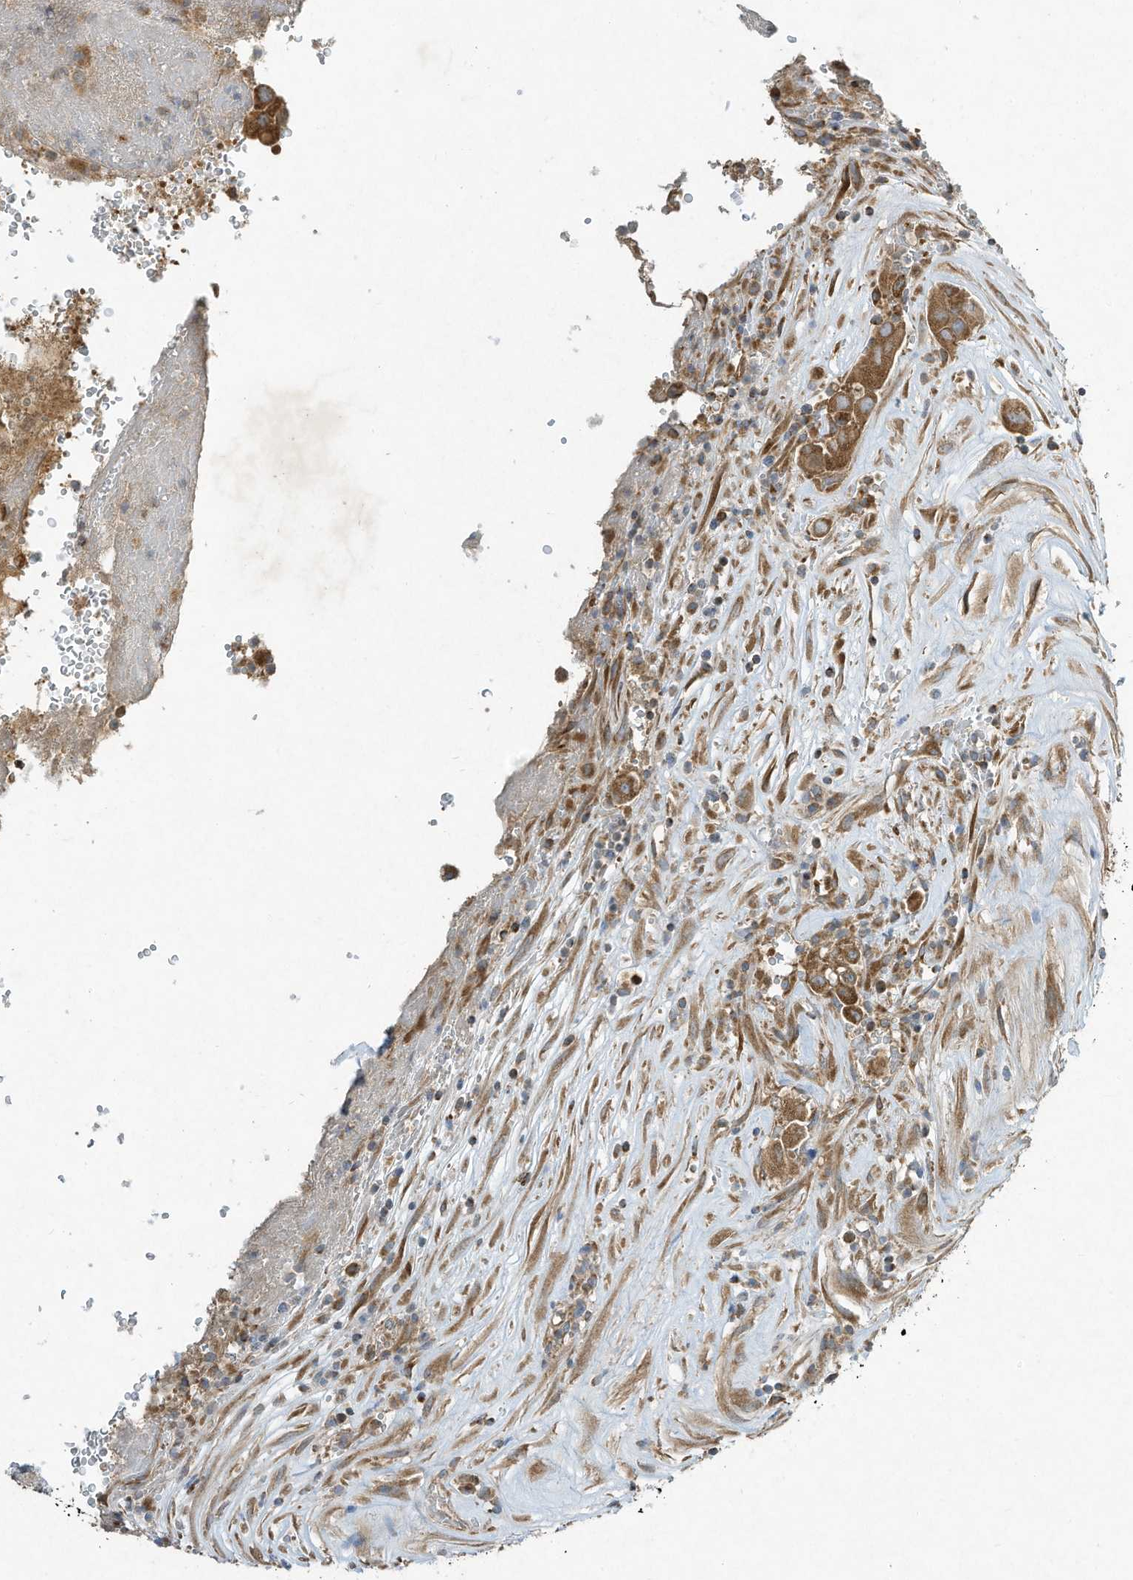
{"staining": {"intensity": "moderate", "quantity": ">75%", "location": "cytoplasmic/membranous"}, "tissue": "thyroid cancer", "cell_type": "Tumor cells", "image_type": "cancer", "snomed": [{"axis": "morphology", "description": "Papillary adenocarcinoma, NOS"}, {"axis": "topography", "description": "Thyroid gland"}], "caption": "Brown immunohistochemical staining in human papillary adenocarcinoma (thyroid) exhibits moderate cytoplasmic/membranous expression in approximately >75% of tumor cells.", "gene": "SYNJ2", "patient": {"sex": "male", "age": 77}}